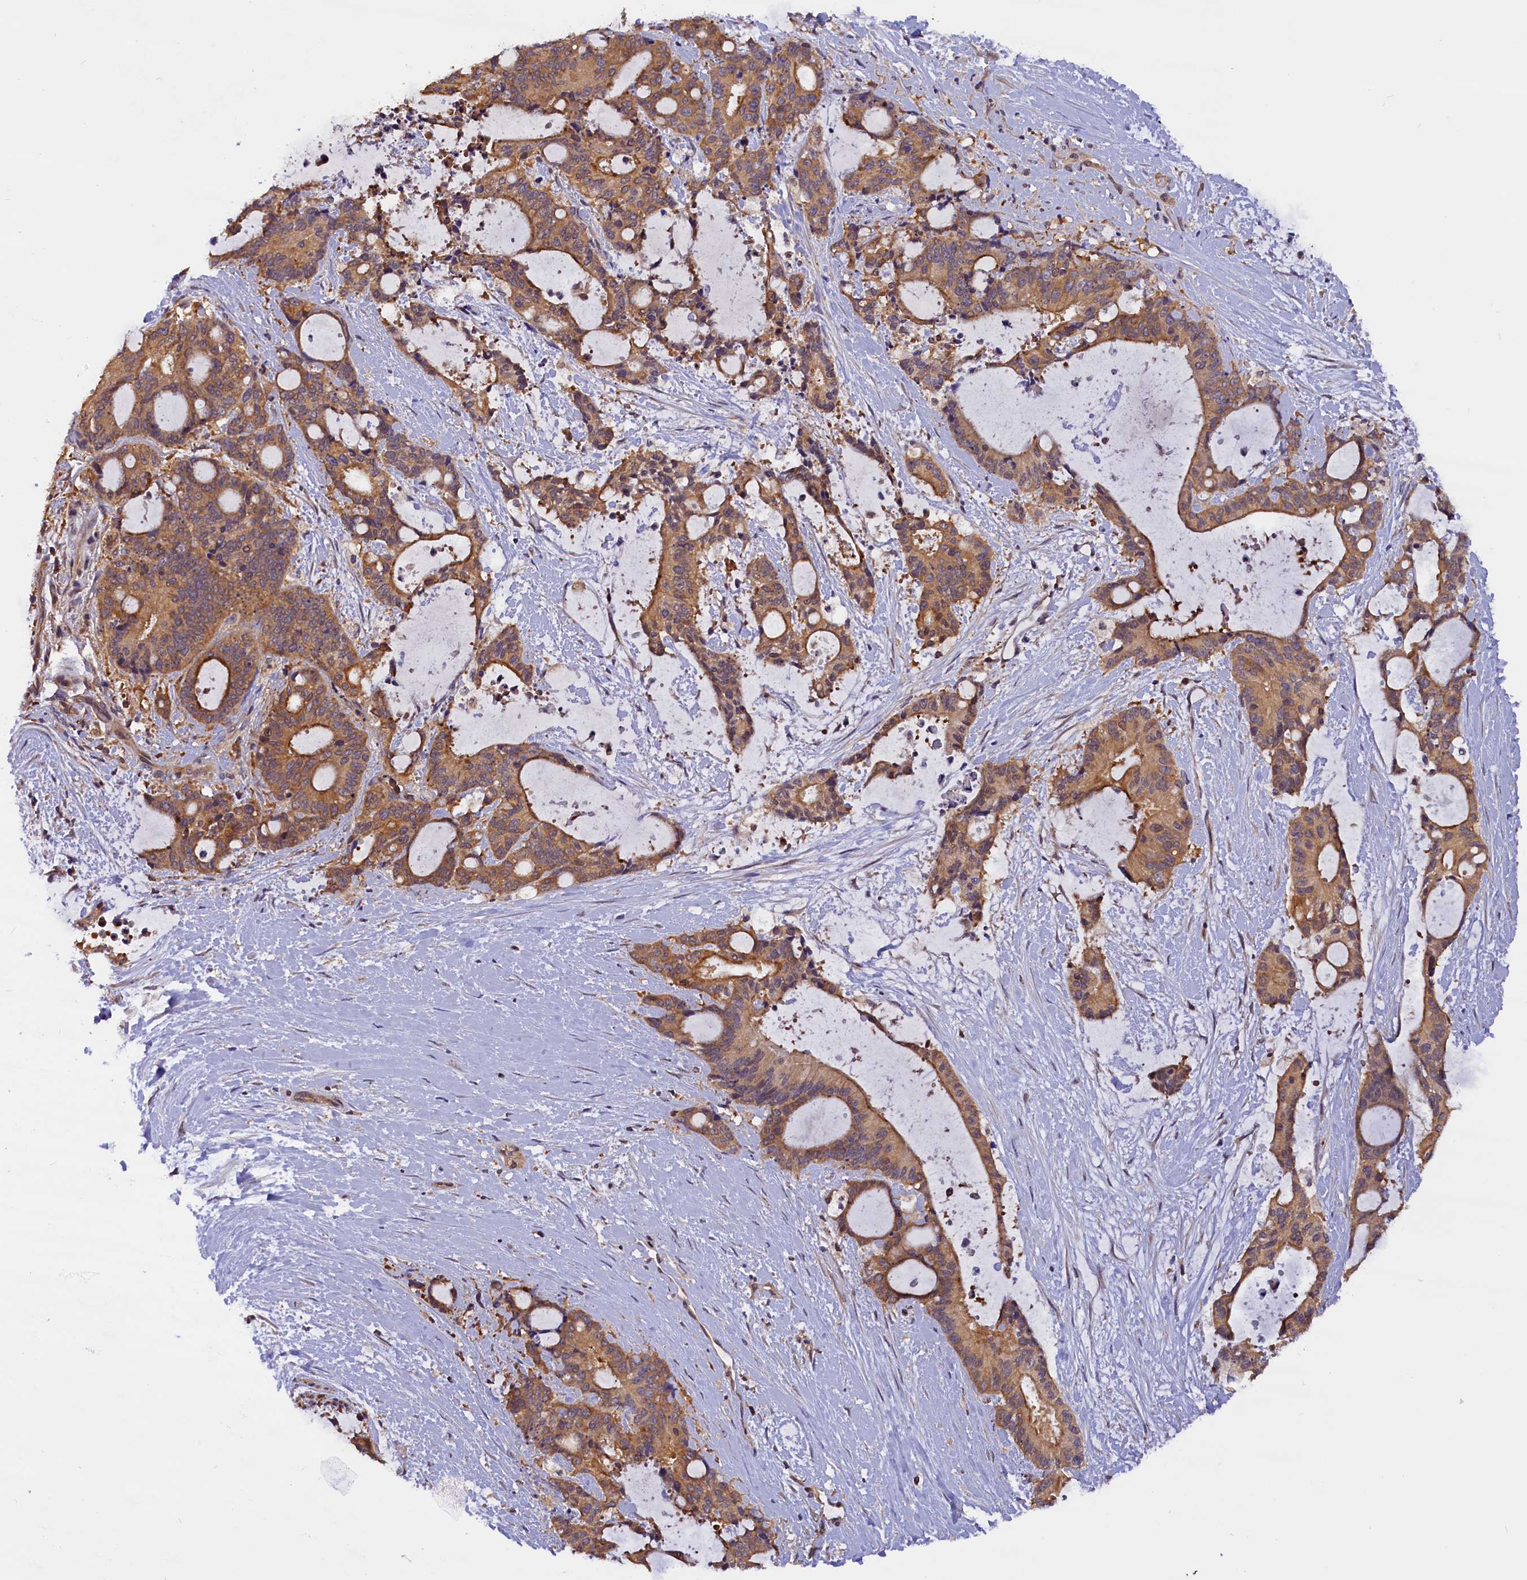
{"staining": {"intensity": "moderate", "quantity": ">75%", "location": "cytoplasmic/membranous"}, "tissue": "liver cancer", "cell_type": "Tumor cells", "image_type": "cancer", "snomed": [{"axis": "morphology", "description": "Normal tissue, NOS"}, {"axis": "morphology", "description": "Cholangiocarcinoma"}, {"axis": "topography", "description": "Liver"}, {"axis": "topography", "description": "Peripheral nerve tissue"}], "caption": "Immunohistochemistry (IHC) (DAB) staining of liver cancer (cholangiocarcinoma) displays moderate cytoplasmic/membranous protein positivity in about >75% of tumor cells. (DAB (3,3'-diaminobenzidine) = brown stain, brightfield microscopy at high magnification).", "gene": "TBCB", "patient": {"sex": "female", "age": 73}}